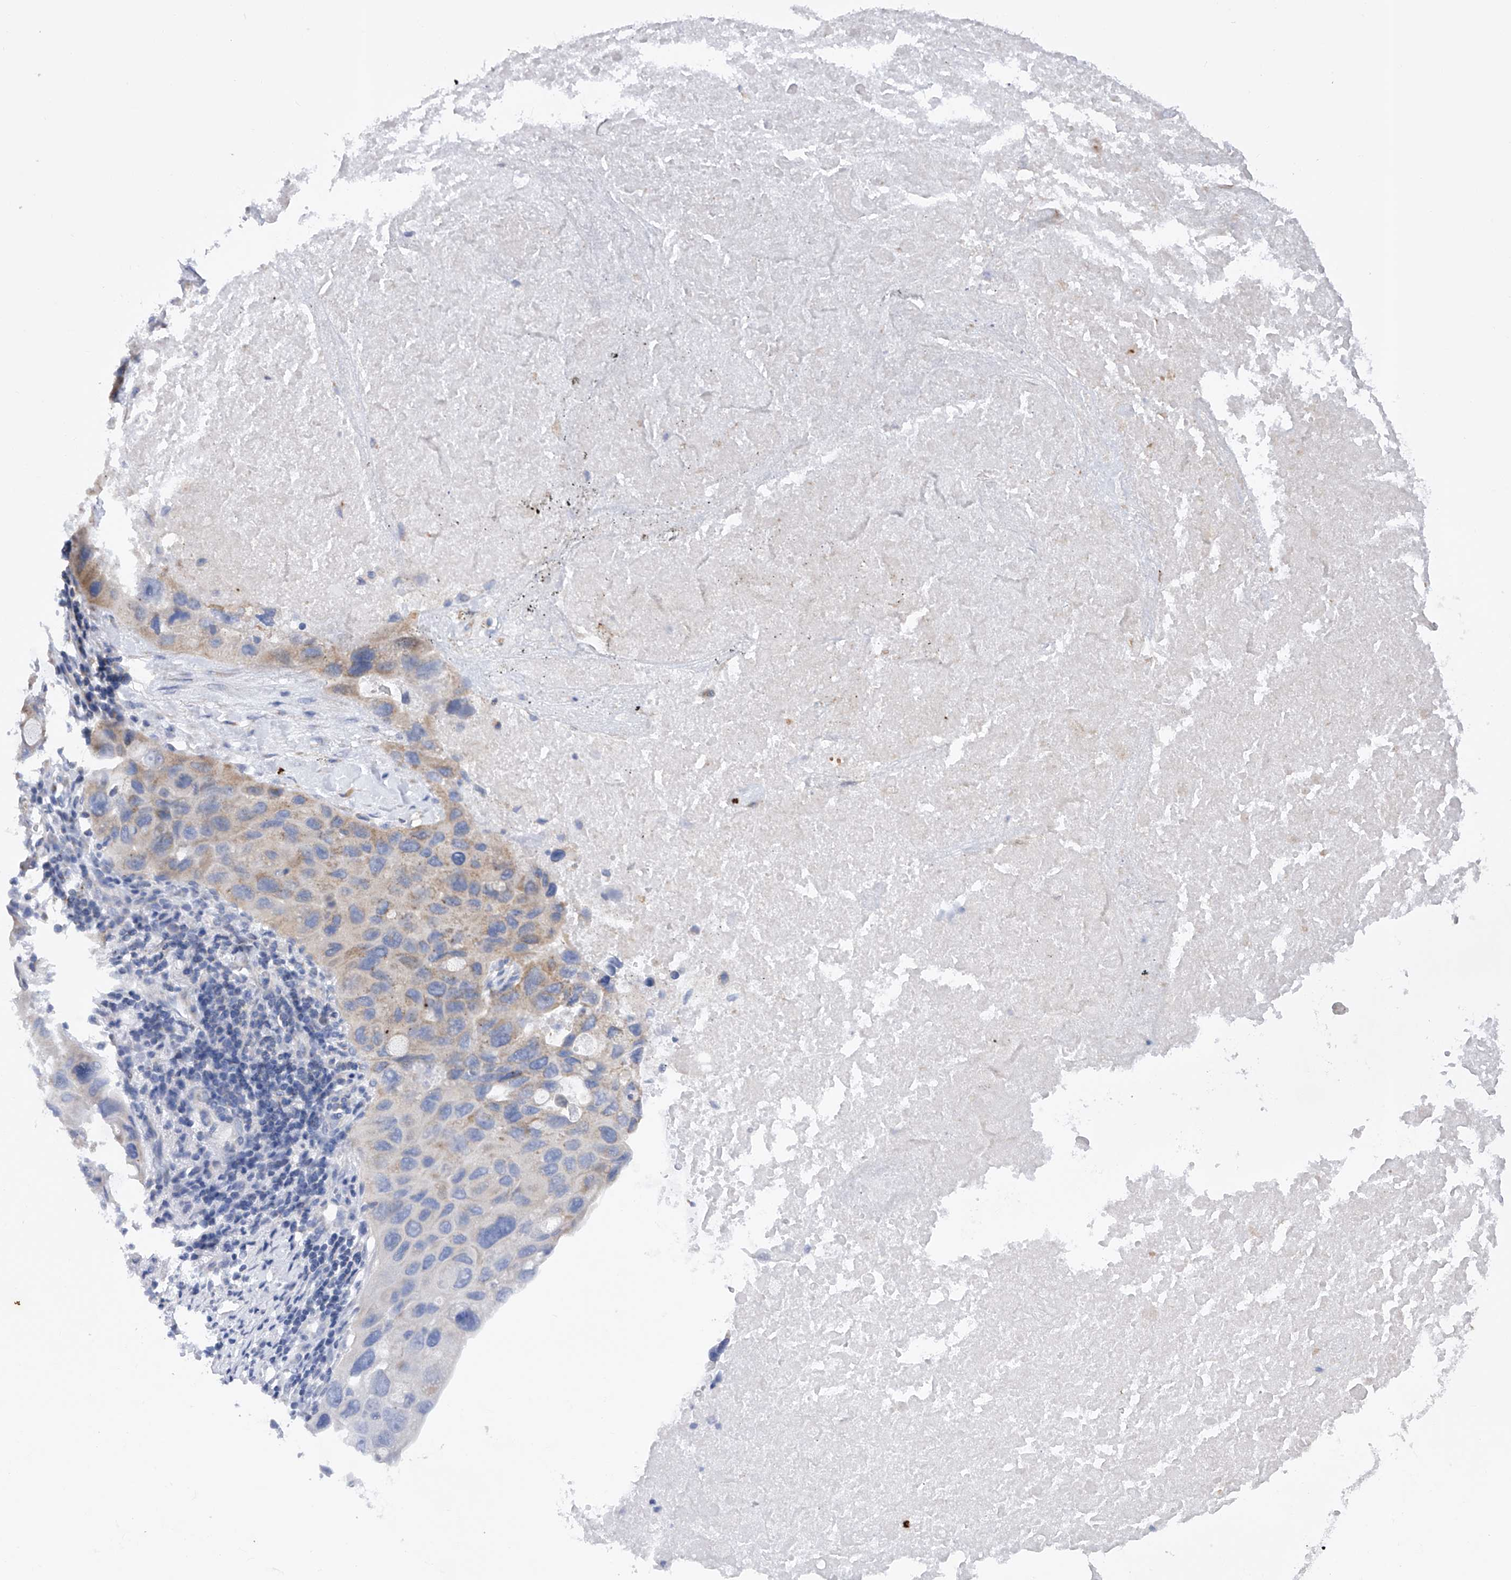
{"staining": {"intensity": "moderate", "quantity": "25%-75%", "location": "cytoplasmic/membranous"}, "tissue": "lung cancer", "cell_type": "Tumor cells", "image_type": "cancer", "snomed": [{"axis": "morphology", "description": "Squamous cell carcinoma, NOS"}, {"axis": "topography", "description": "Lung"}], "caption": "Approximately 25%-75% of tumor cells in lung squamous cell carcinoma exhibit moderate cytoplasmic/membranous protein expression as visualized by brown immunohistochemical staining.", "gene": "PDSS2", "patient": {"sex": "female", "age": 73}}